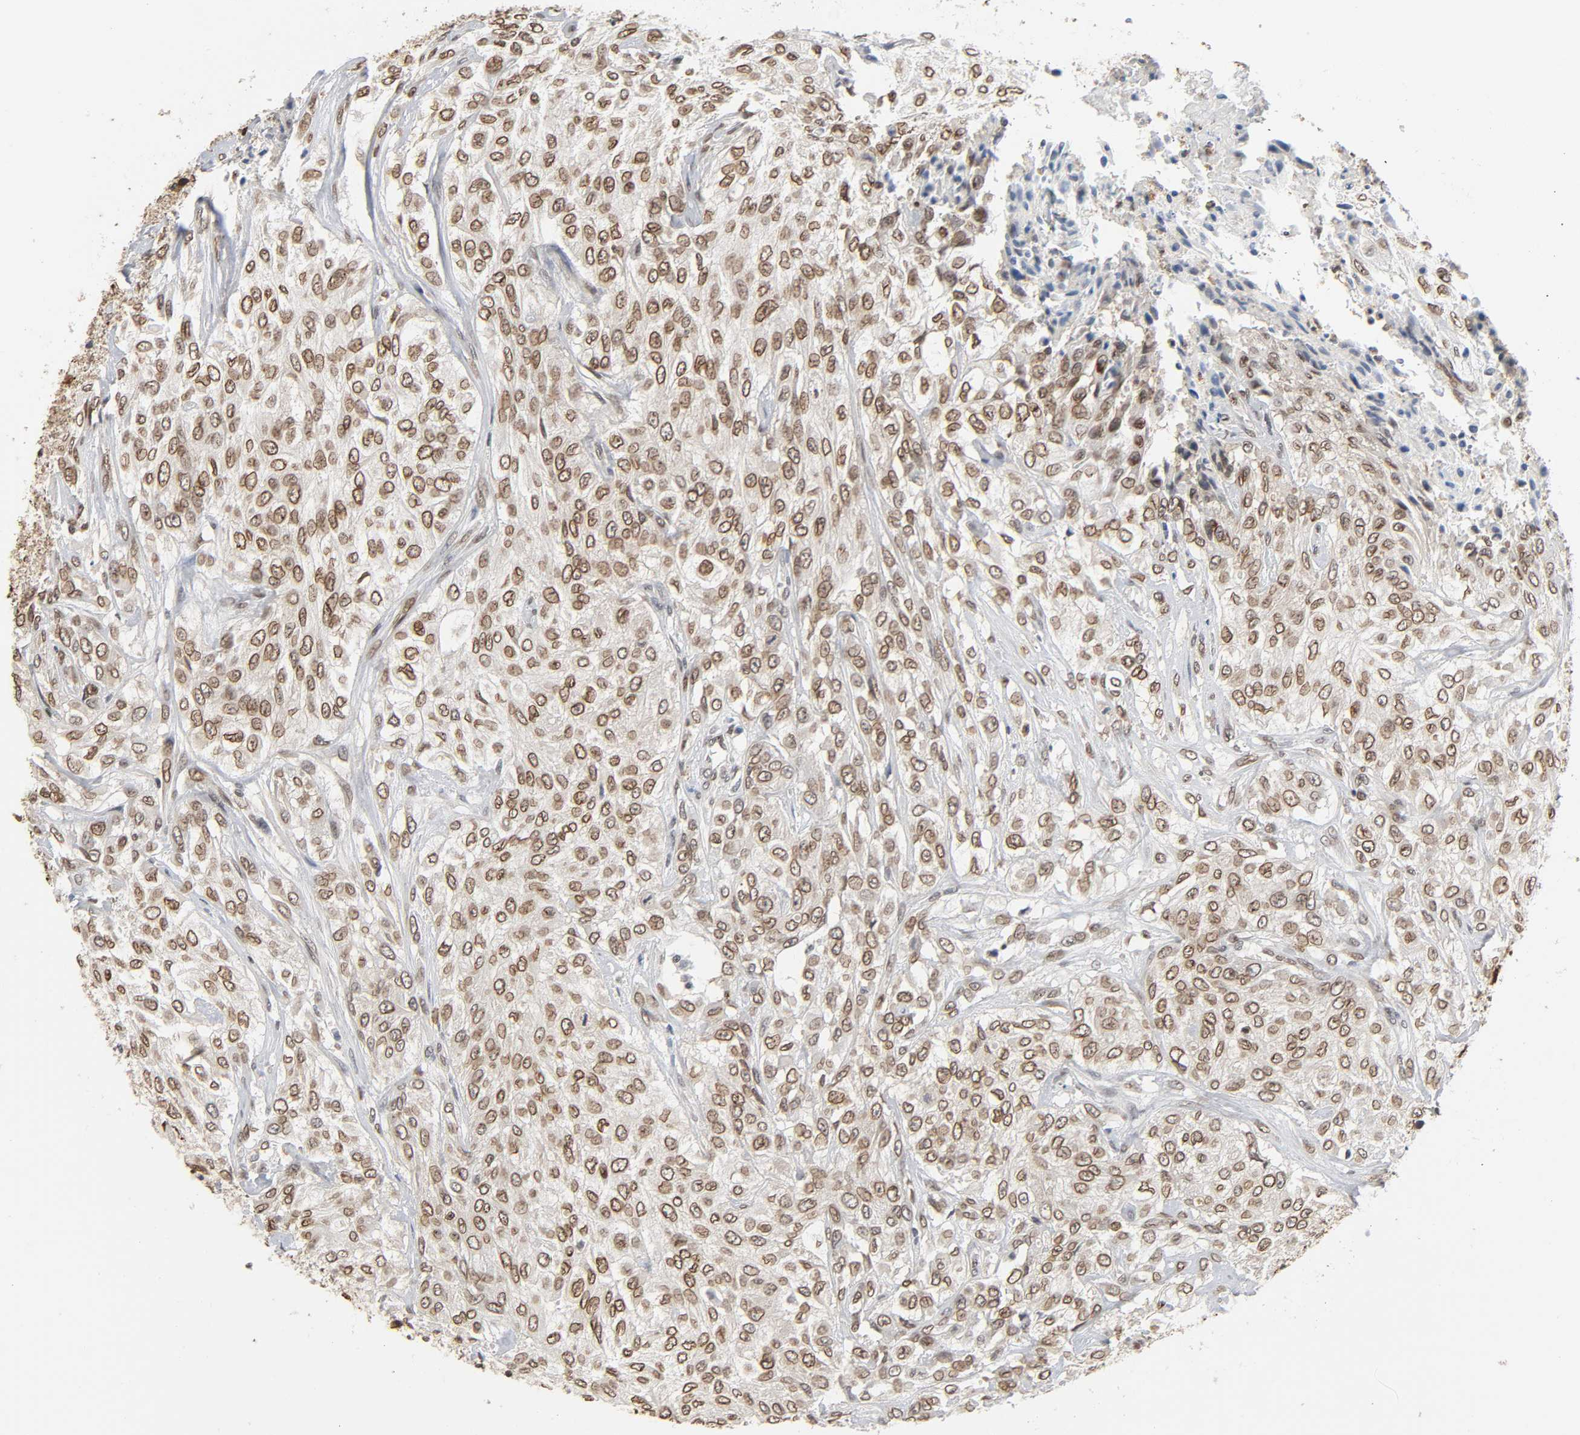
{"staining": {"intensity": "moderate", "quantity": ">75%", "location": "cytoplasmic/membranous,nuclear"}, "tissue": "urothelial cancer", "cell_type": "Tumor cells", "image_type": "cancer", "snomed": [{"axis": "morphology", "description": "Urothelial carcinoma, High grade"}, {"axis": "topography", "description": "Urinary bladder"}], "caption": "This image exhibits immunohistochemistry staining of human urothelial cancer, with medium moderate cytoplasmic/membranous and nuclear positivity in about >75% of tumor cells.", "gene": "SUMO1", "patient": {"sex": "male", "age": 57}}